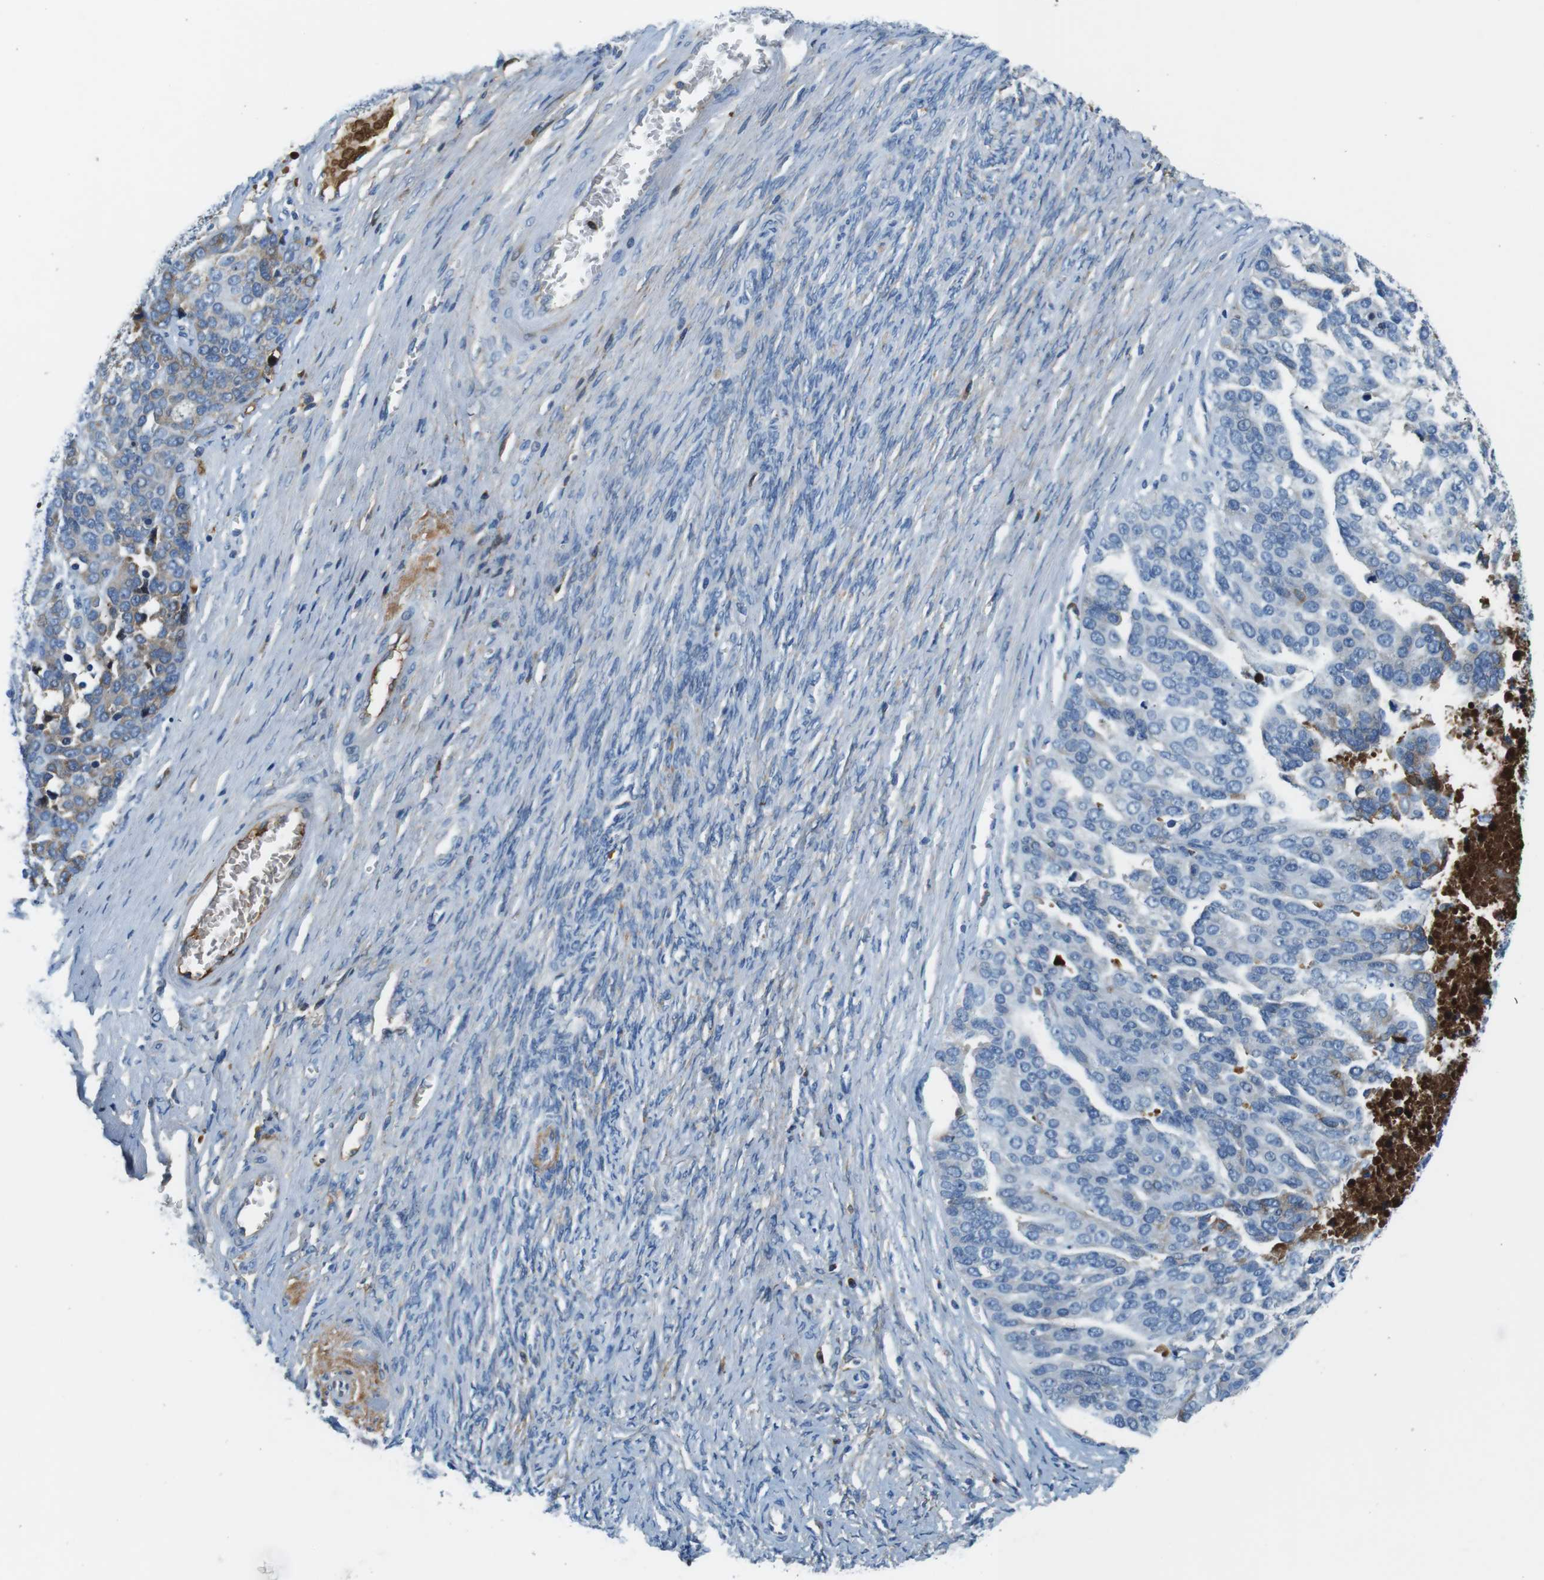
{"staining": {"intensity": "negative", "quantity": "none", "location": "none"}, "tissue": "ovarian cancer", "cell_type": "Tumor cells", "image_type": "cancer", "snomed": [{"axis": "morphology", "description": "Cystadenocarcinoma, serous, NOS"}, {"axis": "topography", "description": "Ovary"}], "caption": "DAB immunohistochemical staining of ovarian cancer (serous cystadenocarcinoma) exhibits no significant staining in tumor cells.", "gene": "IGHD", "patient": {"sex": "female", "age": 44}}